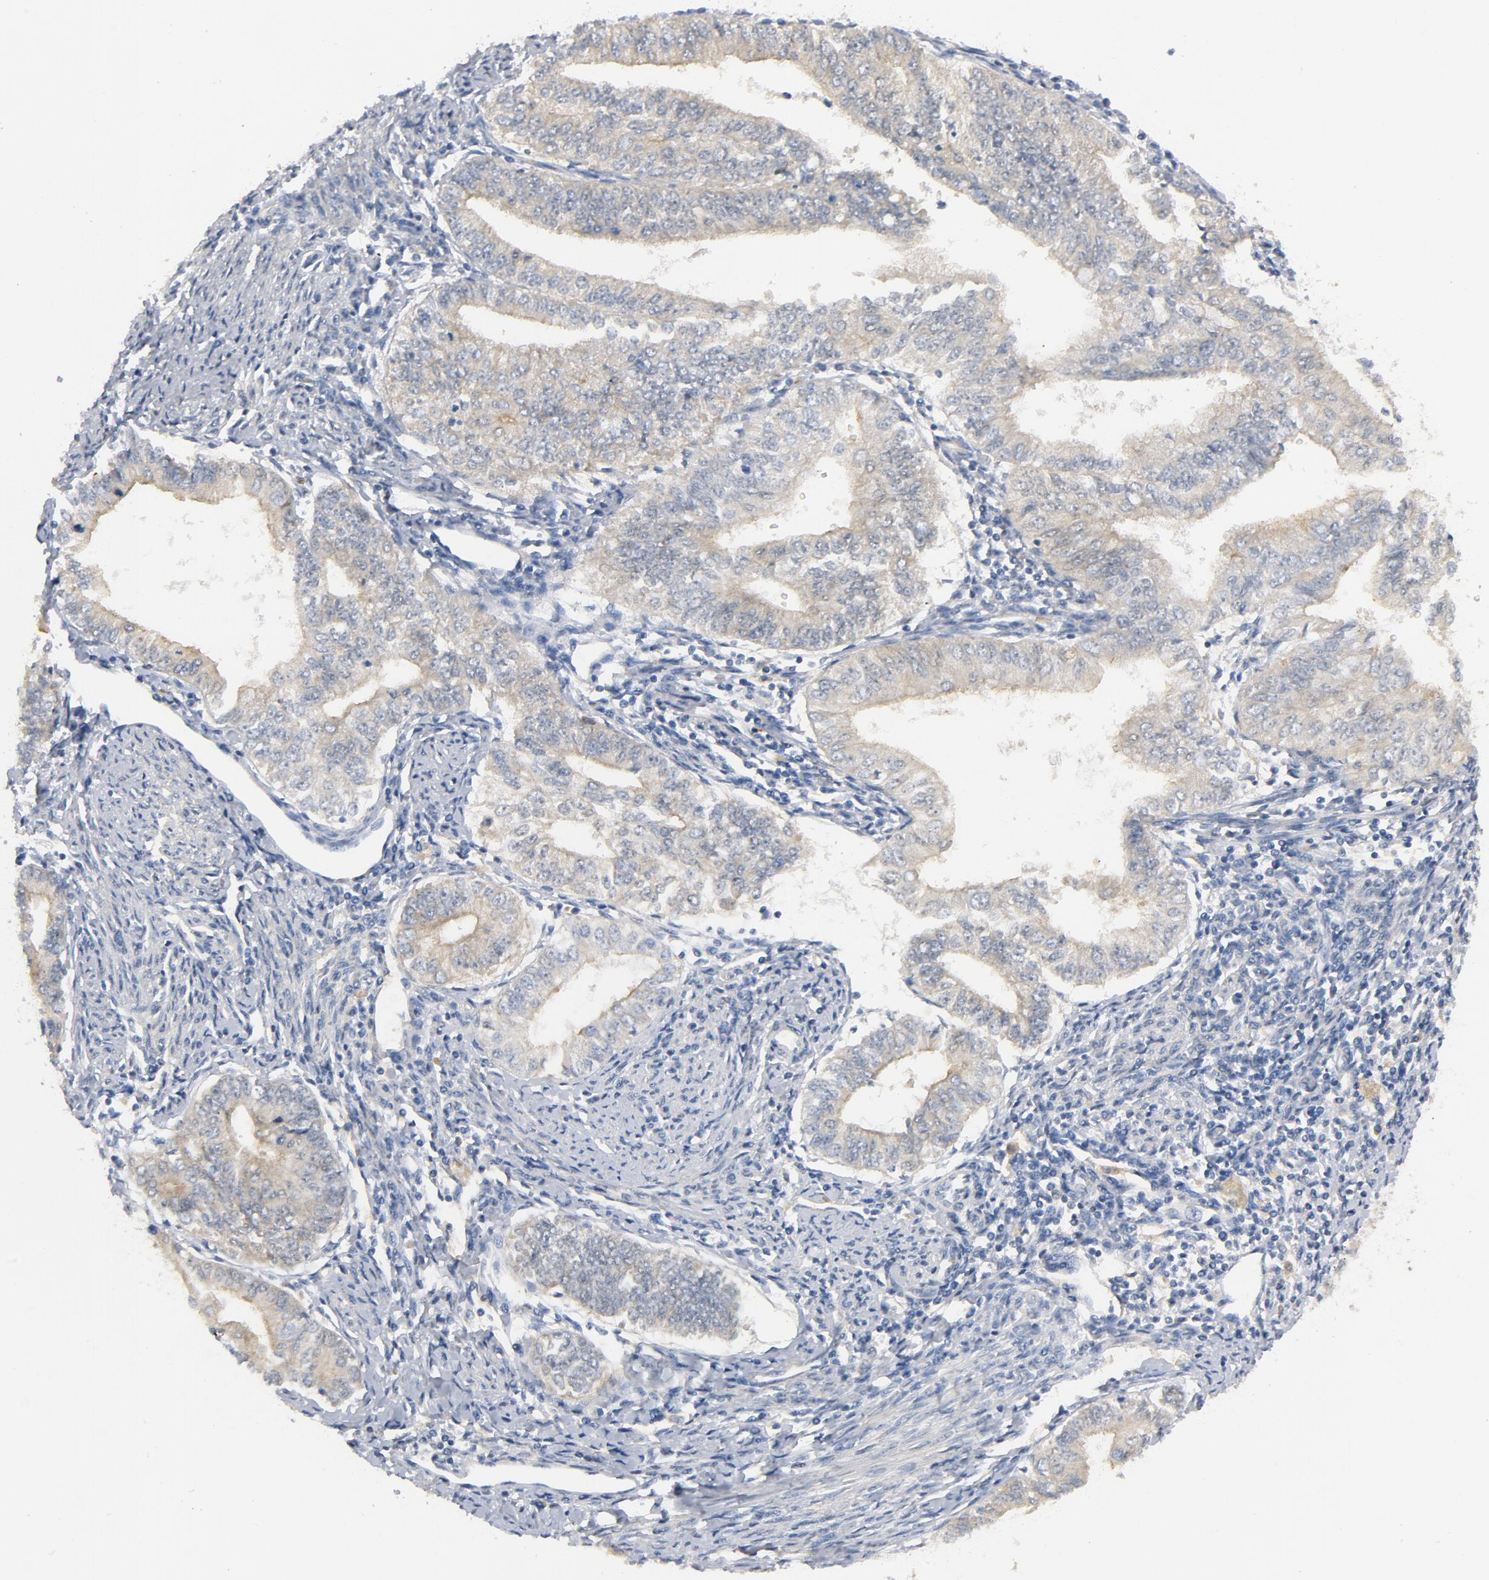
{"staining": {"intensity": "weak", "quantity": ">75%", "location": "cytoplasmic/membranous"}, "tissue": "endometrial cancer", "cell_type": "Tumor cells", "image_type": "cancer", "snomed": [{"axis": "morphology", "description": "Adenocarcinoma, NOS"}, {"axis": "topography", "description": "Endometrium"}], "caption": "The photomicrograph shows immunohistochemical staining of endometrial adenocarcinoma. There is weak cytoplasmic/membranous staining is present in approximately >75% of tumor cells. (DAB (3,3'-diaminobenzidine) = brown stain, brightfield microscopy at high magnification).", "gene": "SRC", "patient": {"sex": "female", "age": 66}}